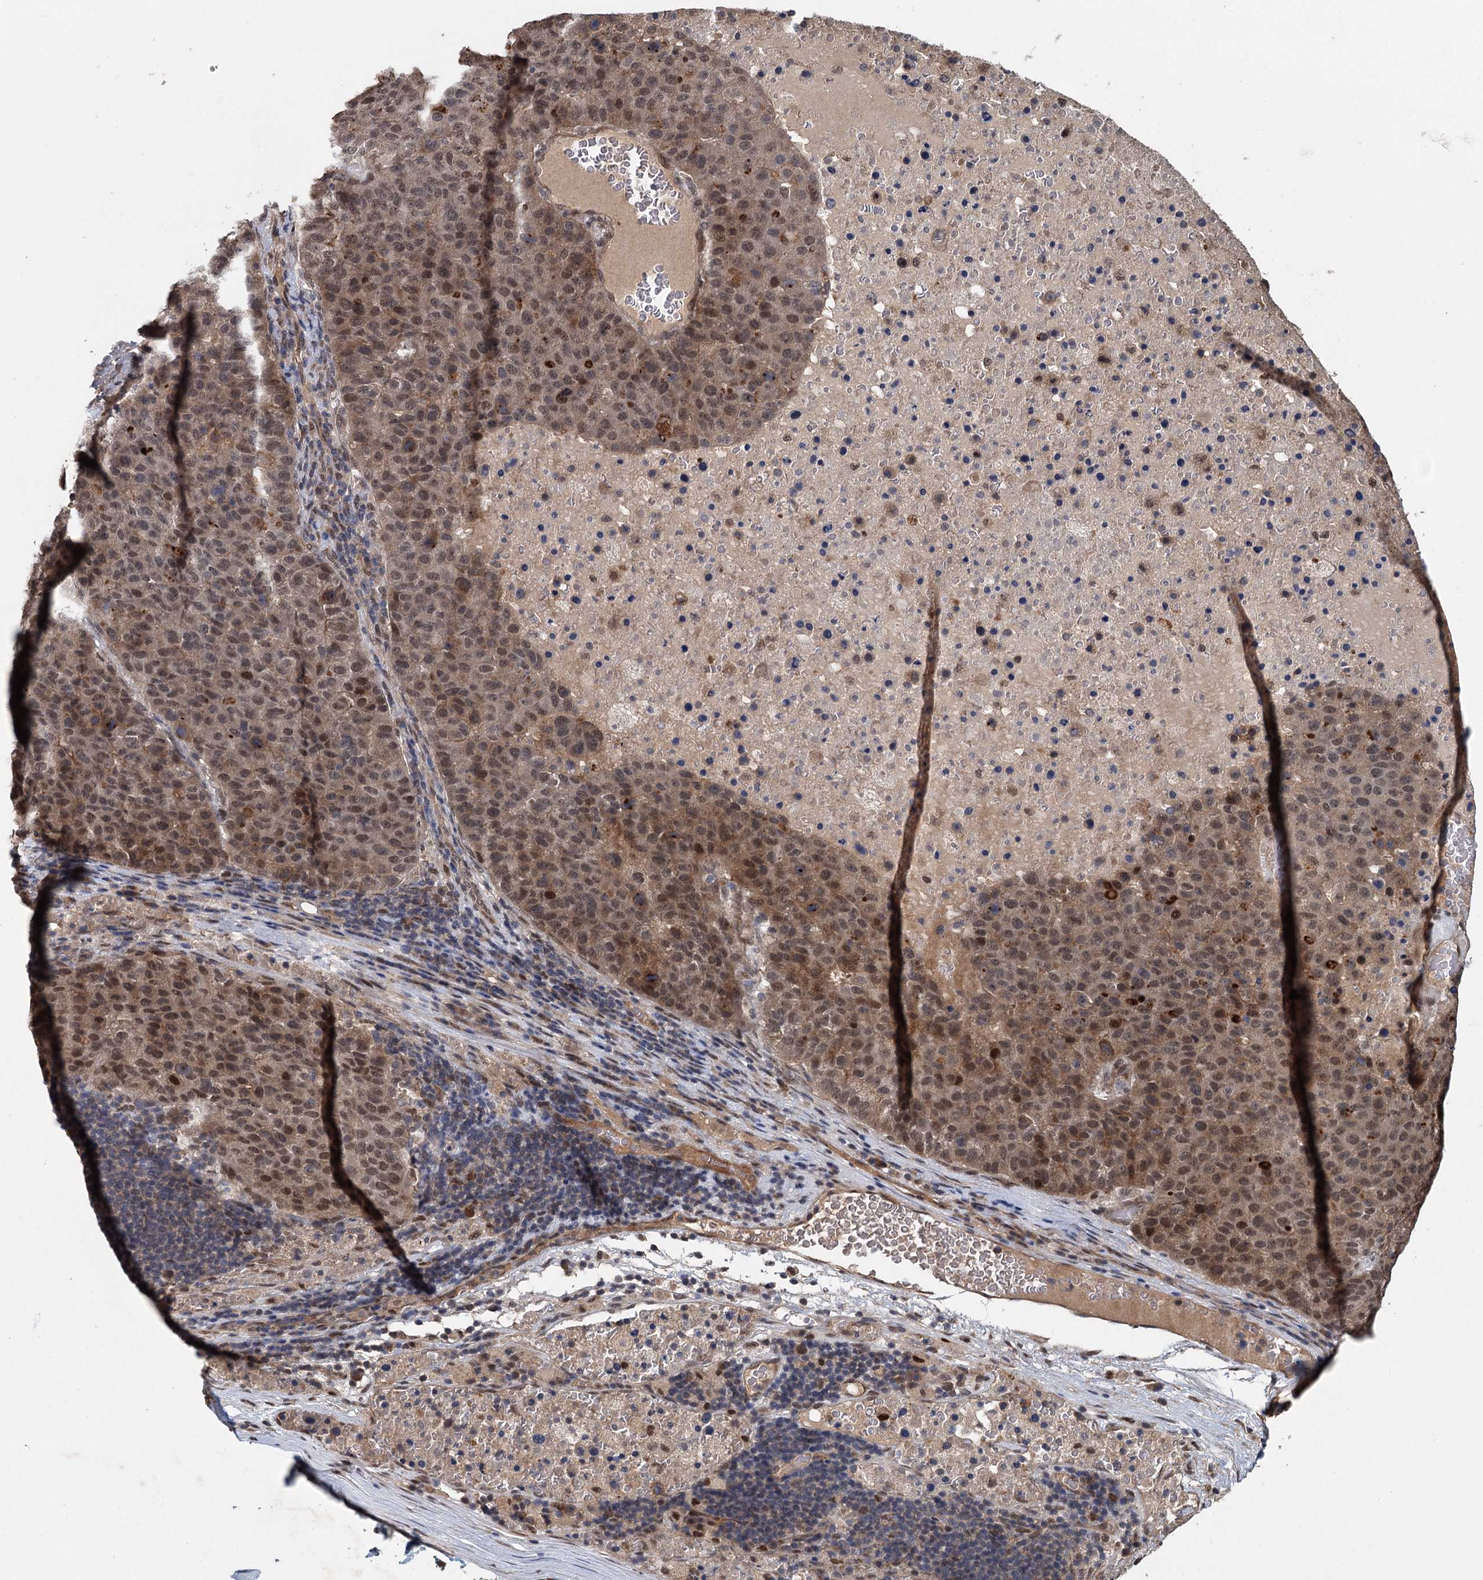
{"staining": {"intensity": "moderate", "quantity": "25%-75%", "location": "nuclear"}, "tissue": "pancreatic cancer", "cell_type": "Tumor cells", "image_type": "cancer", "snomed": [{"axis": "morphology", "description": "Adenocarcinoma, NOS"}, {"axis": "topography", "description": "Pancreas"}], "caption": "A brown stain highlights moderate nuclear expression of a protein in pancreatic cancer tumor cells.", "gene": "MYG1", "patient": {"sex": "female", "age": 61}}